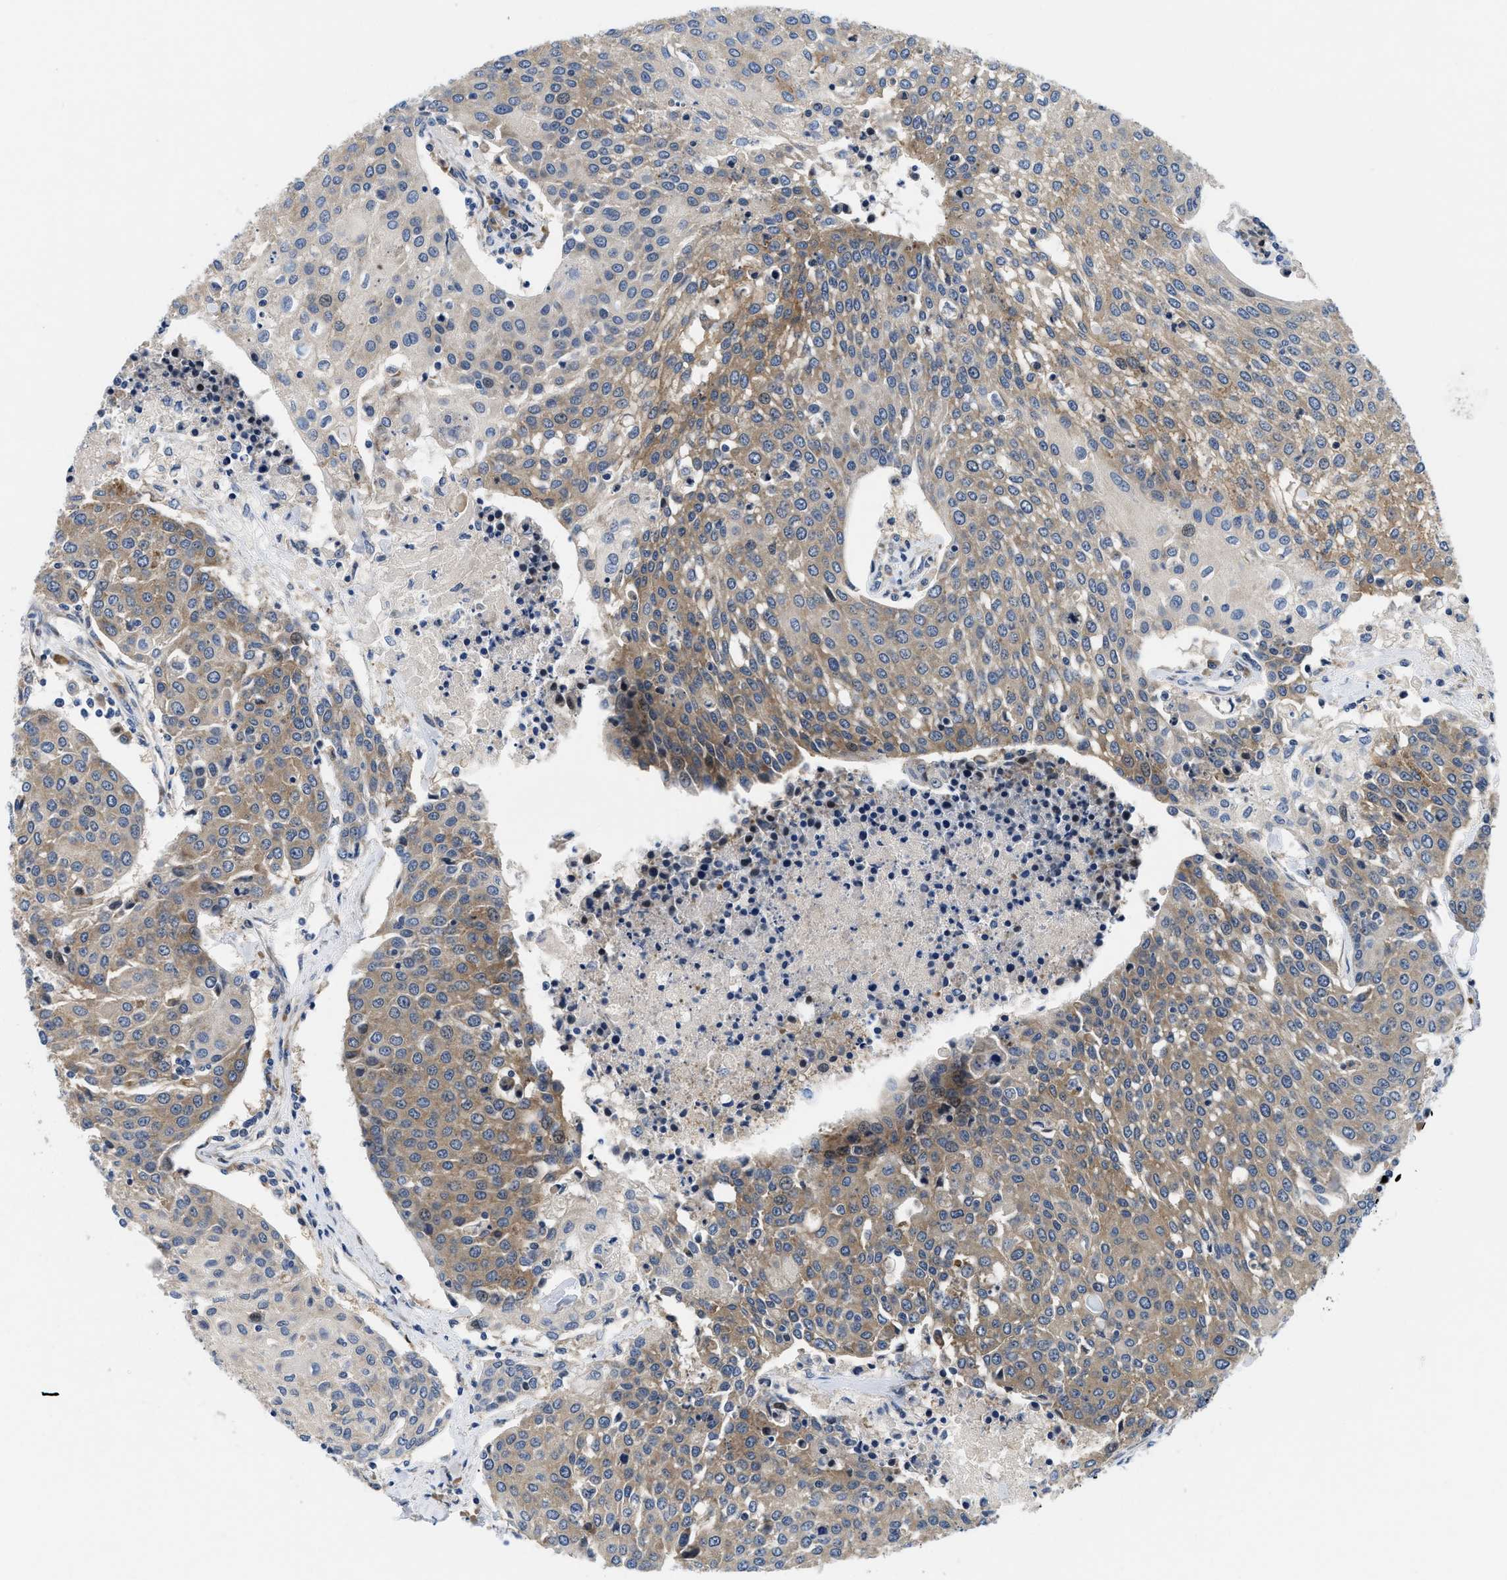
{"staining": {"intensity": "moderate", "quantity": "25%-75%", "location": "cytoplasmic/membranous"}, "tissue": "urothelial cancer", "cell_type": "Tumor cells", "image_type": "cancer", "snomed": [{"axis": "morphology", "description": "Urothelial carcinoma, High grade"}, {"axis": "topography", "description": "Urinary bladder"}], "caption": "High-power microscopy captured an immunohistochemistry (IHC) photomicrograph of urothelial carcinoma (high-grade), revealing moderate cytoplasmic/membranous positivity in about 25%-75% of tumor cells.", "gene": "IKBKE", "patient": {"sex": "female", "age": 85}}